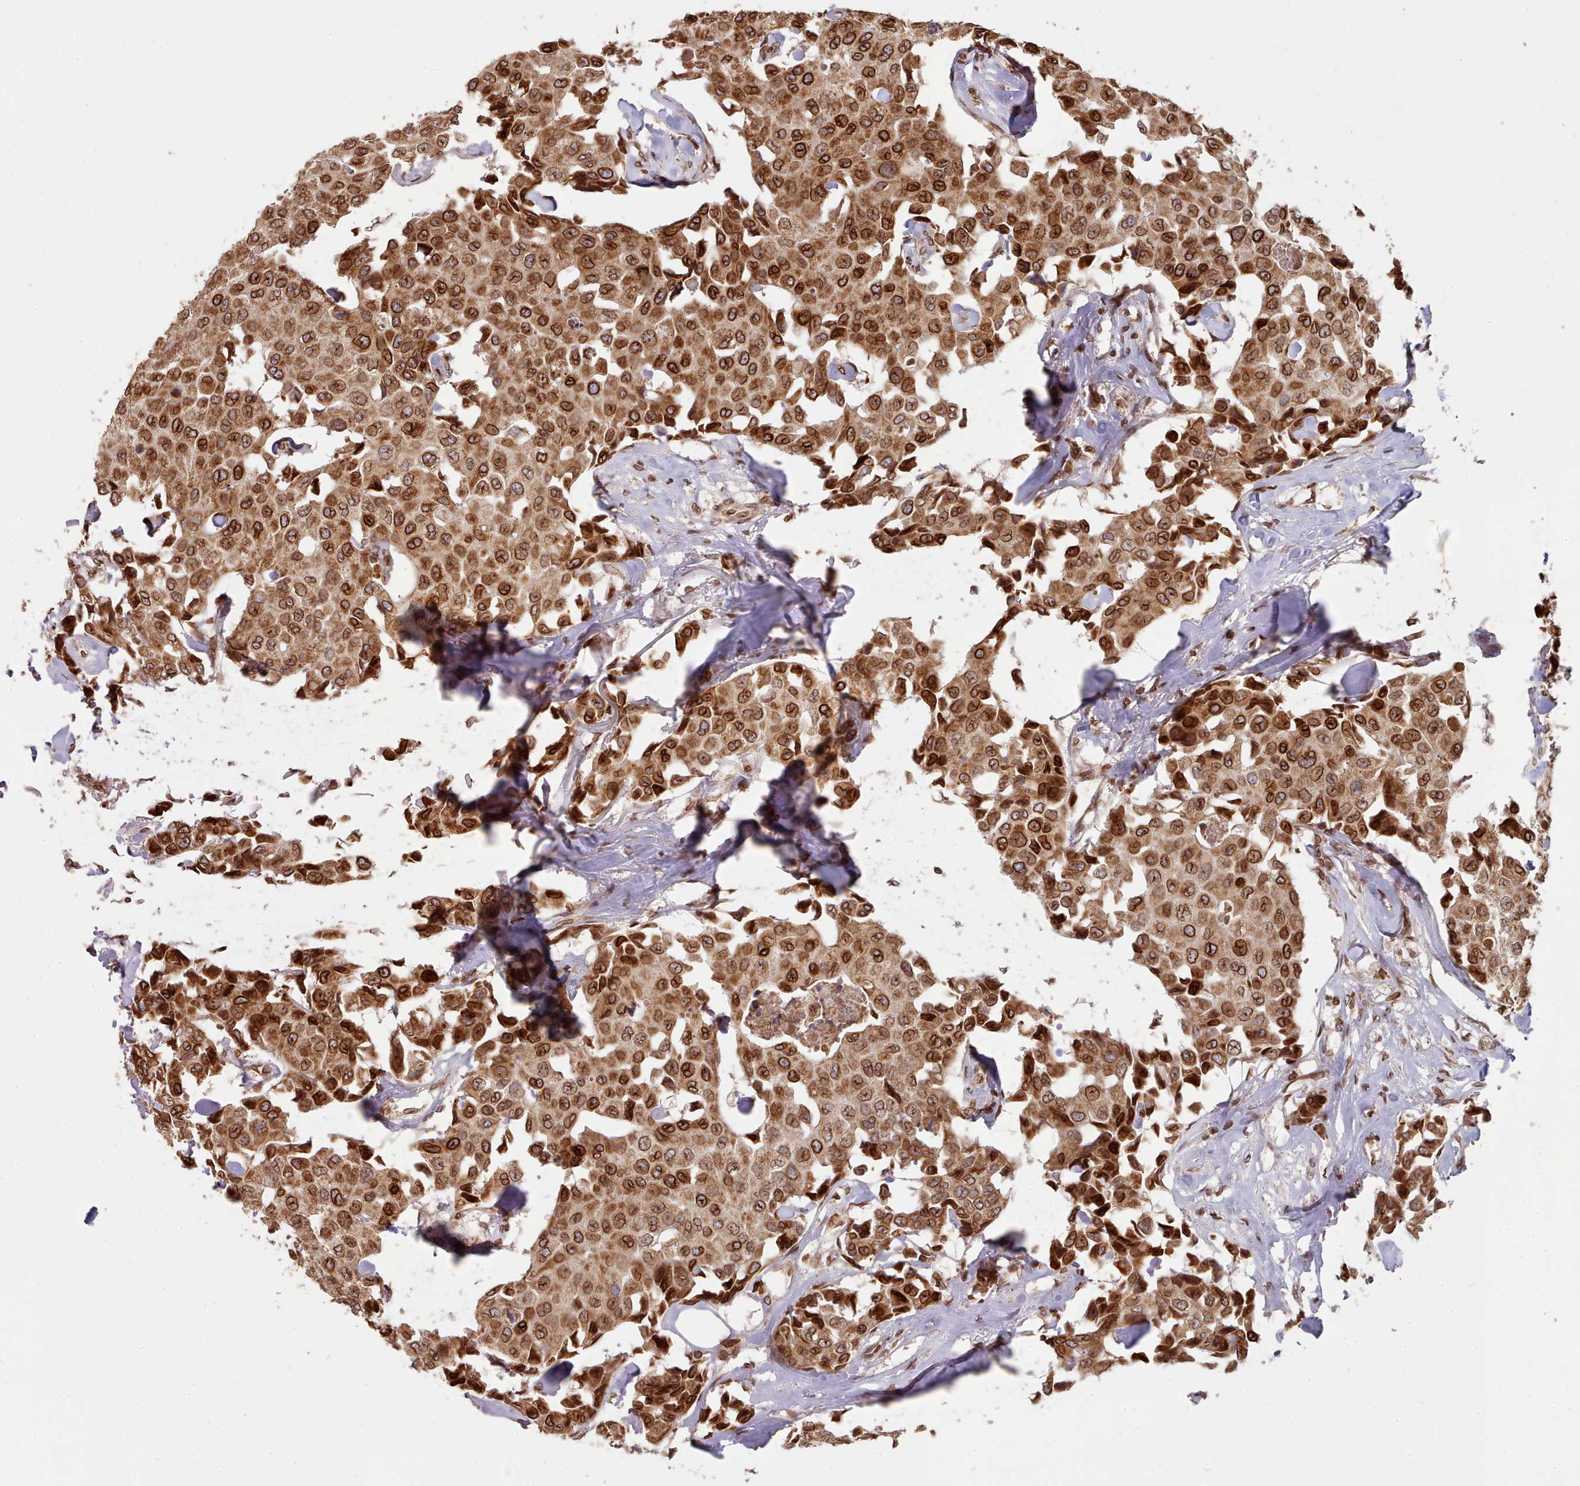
{"staining": {"intensity": "strong", "quantity": ">75%", "location": "cytoplasmic/membranous,nuclear"}, "tissue": "breast cancer", "cell_type": "Tumor cells", "image_type": "cancer", "snomed": [{"axis": "morphology", "description": "Duct carcinoma"}, {"axis": "topography", "description": "Breast"}], "caption": "IHC of breast intraductal carcinoma demonstrates high levels of strong cytoplasmic/membranous and nuclear staining in approximately >75% of tumor cells.", "gene": "TOR1AIP1", "patient": {"sex": "female", "age": 80}}